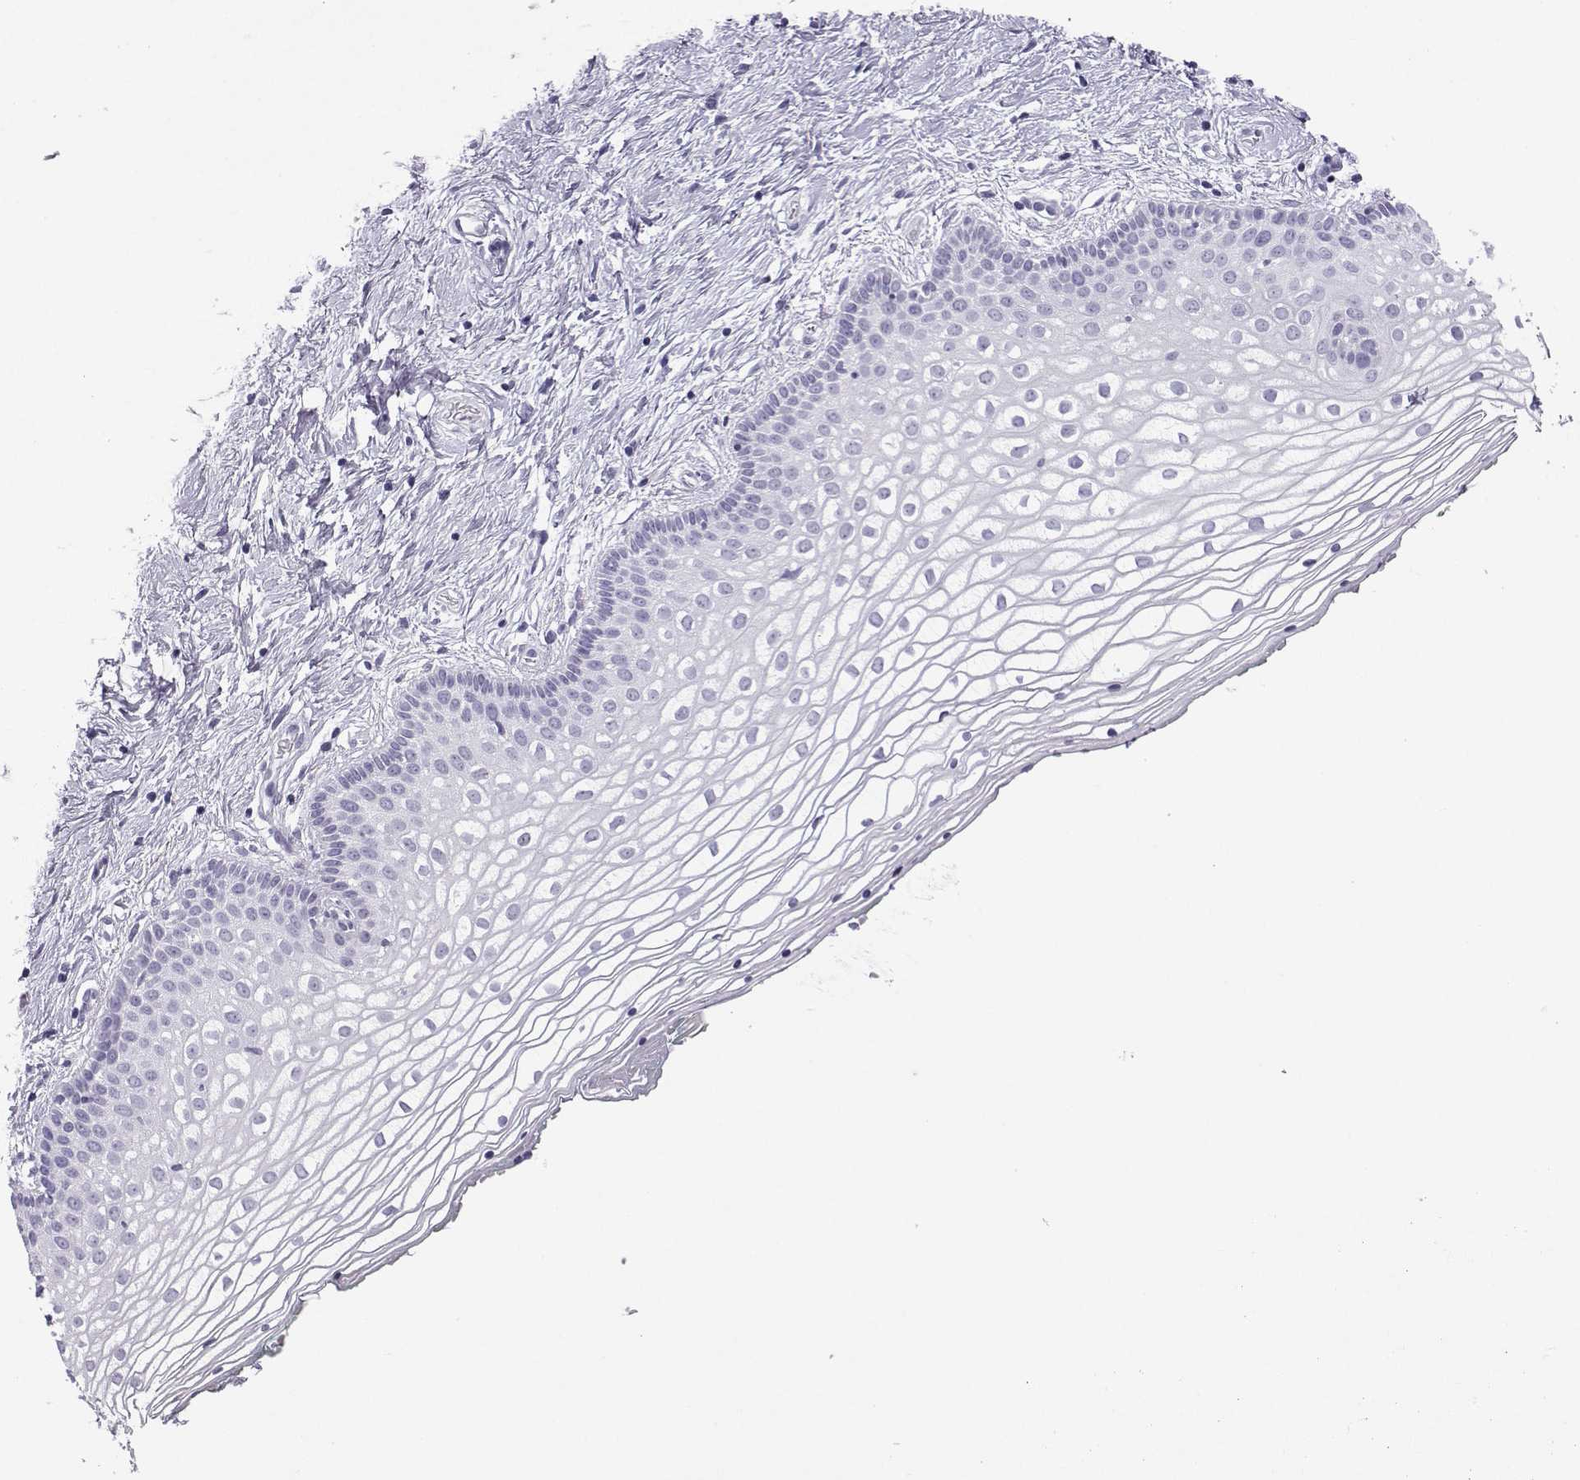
{"staining": {"intensity": "negative", "quantity": "none", "location": "none"}, "tissue": "vagina", "cell_type": "Squamous epithelial cells", "image_type": "normal", "snomed": [{"axis": "morphology", "description": "Normal tissue, NOS"}, {"axis": "topography", "description": "Vagina"}], "caption": "Squamous epithelial cells show no significant expression in normal vagina. The staining was performed using DAB (3,3'-diaminobenzidine) to visualize the protein expression in brown, while the nuclei were stained in blue with hematoxylin (Magnification: 20x).", "gene": "NEFL", "patient": {"sex": "female", "age": 36}}